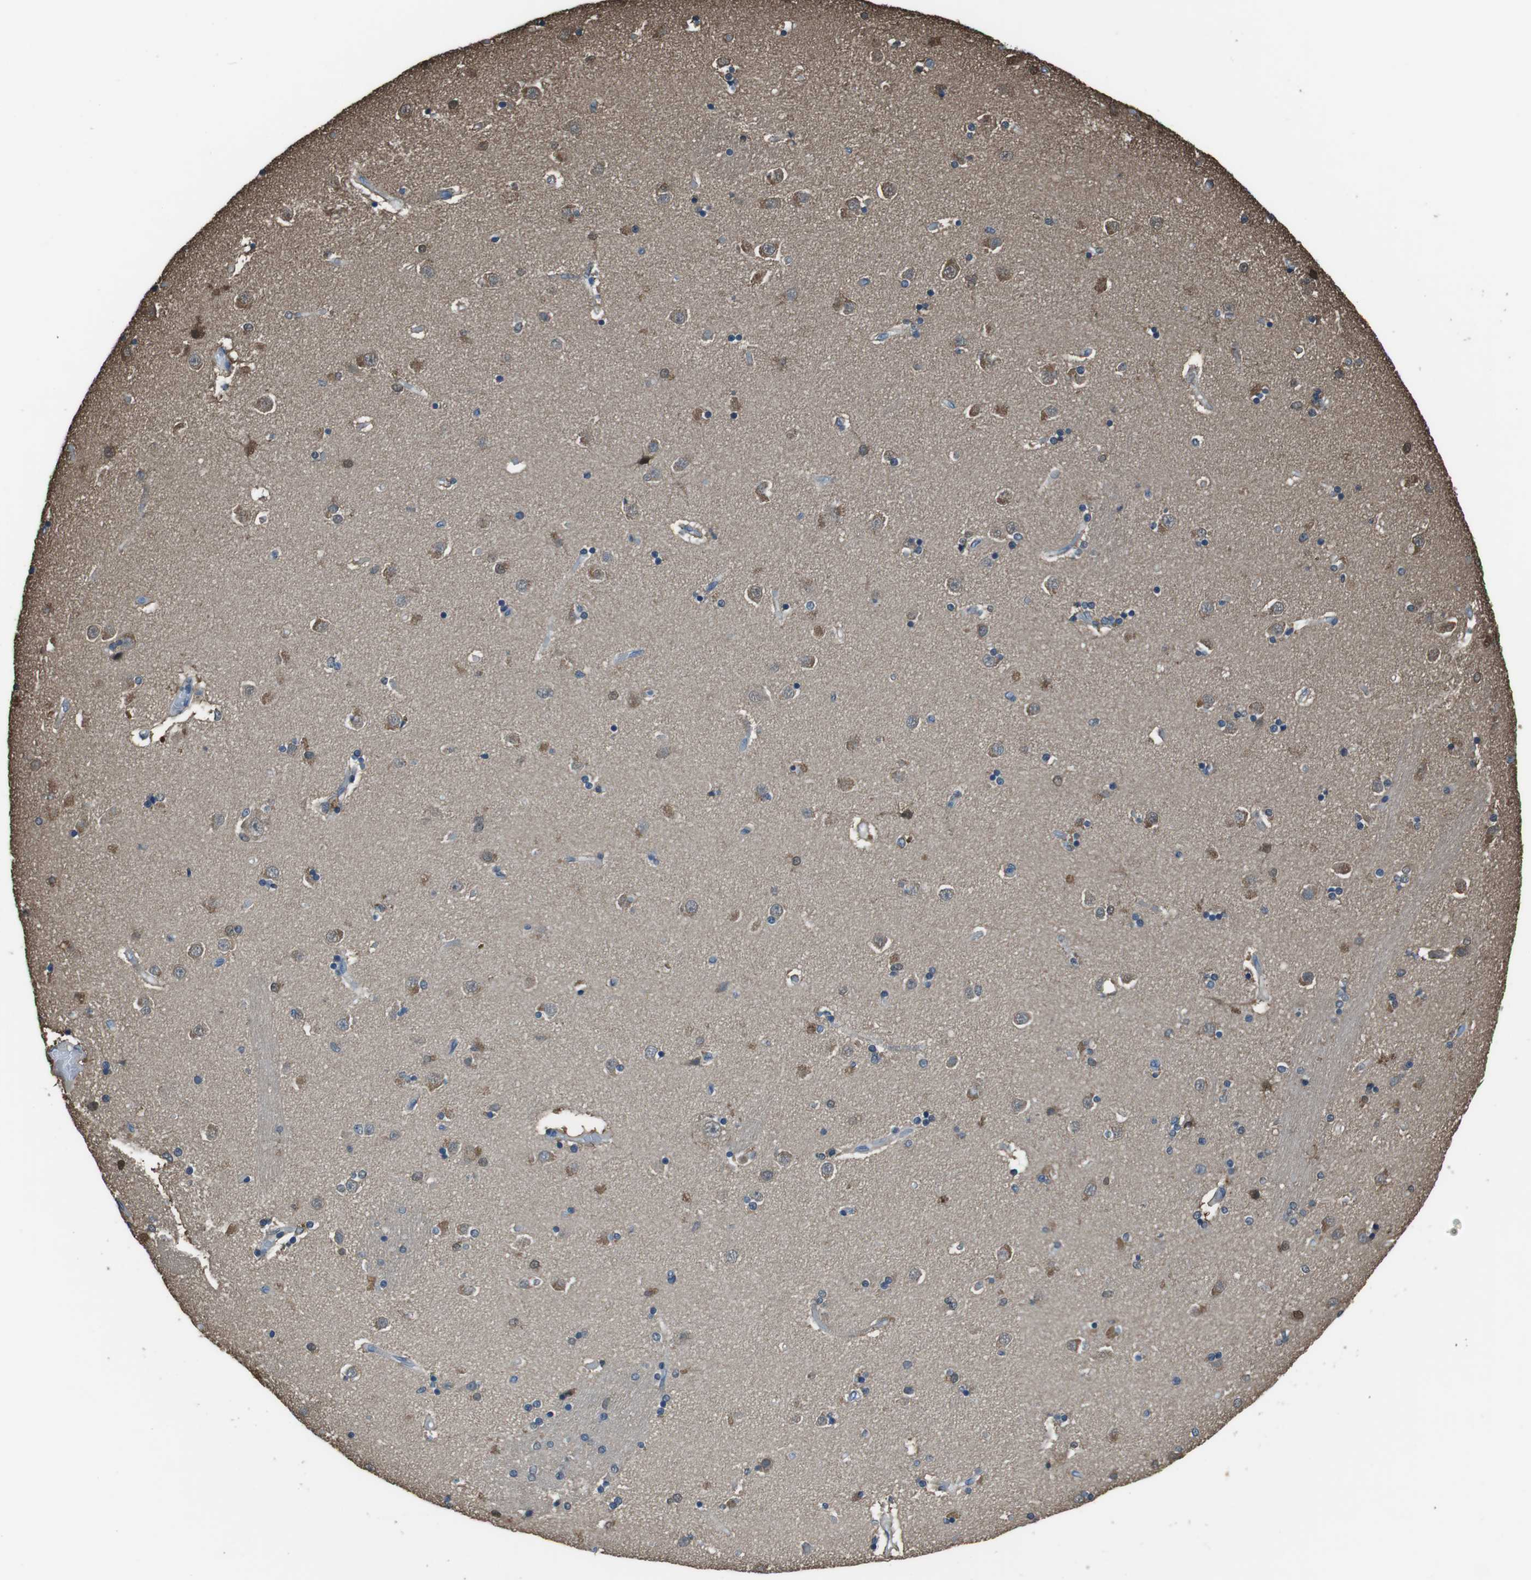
{"staining": {"intensity": "moderate", "quantity": "<25%", "location": "cytoplasmic/membranous"}, "tissue": "caudate", "cell_type": "Glial cells", "image_type": "normal", "snomed": [{"axis": "morphology", "description": "Normal tissue, NOS"}, {"axis": "topography", "description": "Lateral ventricle wall"}], "caption": "Immunohistochemistry image of benign caudate: caudate stained using IHC demonstrates low levels of moderate protein expression localized specifically in the cytoplasmic/membranous of glial cells, appearing as a cytoplasmic/membranous brown color.", "gene": "TWSG1", "patient": {"sex": "female", "age": 54}}